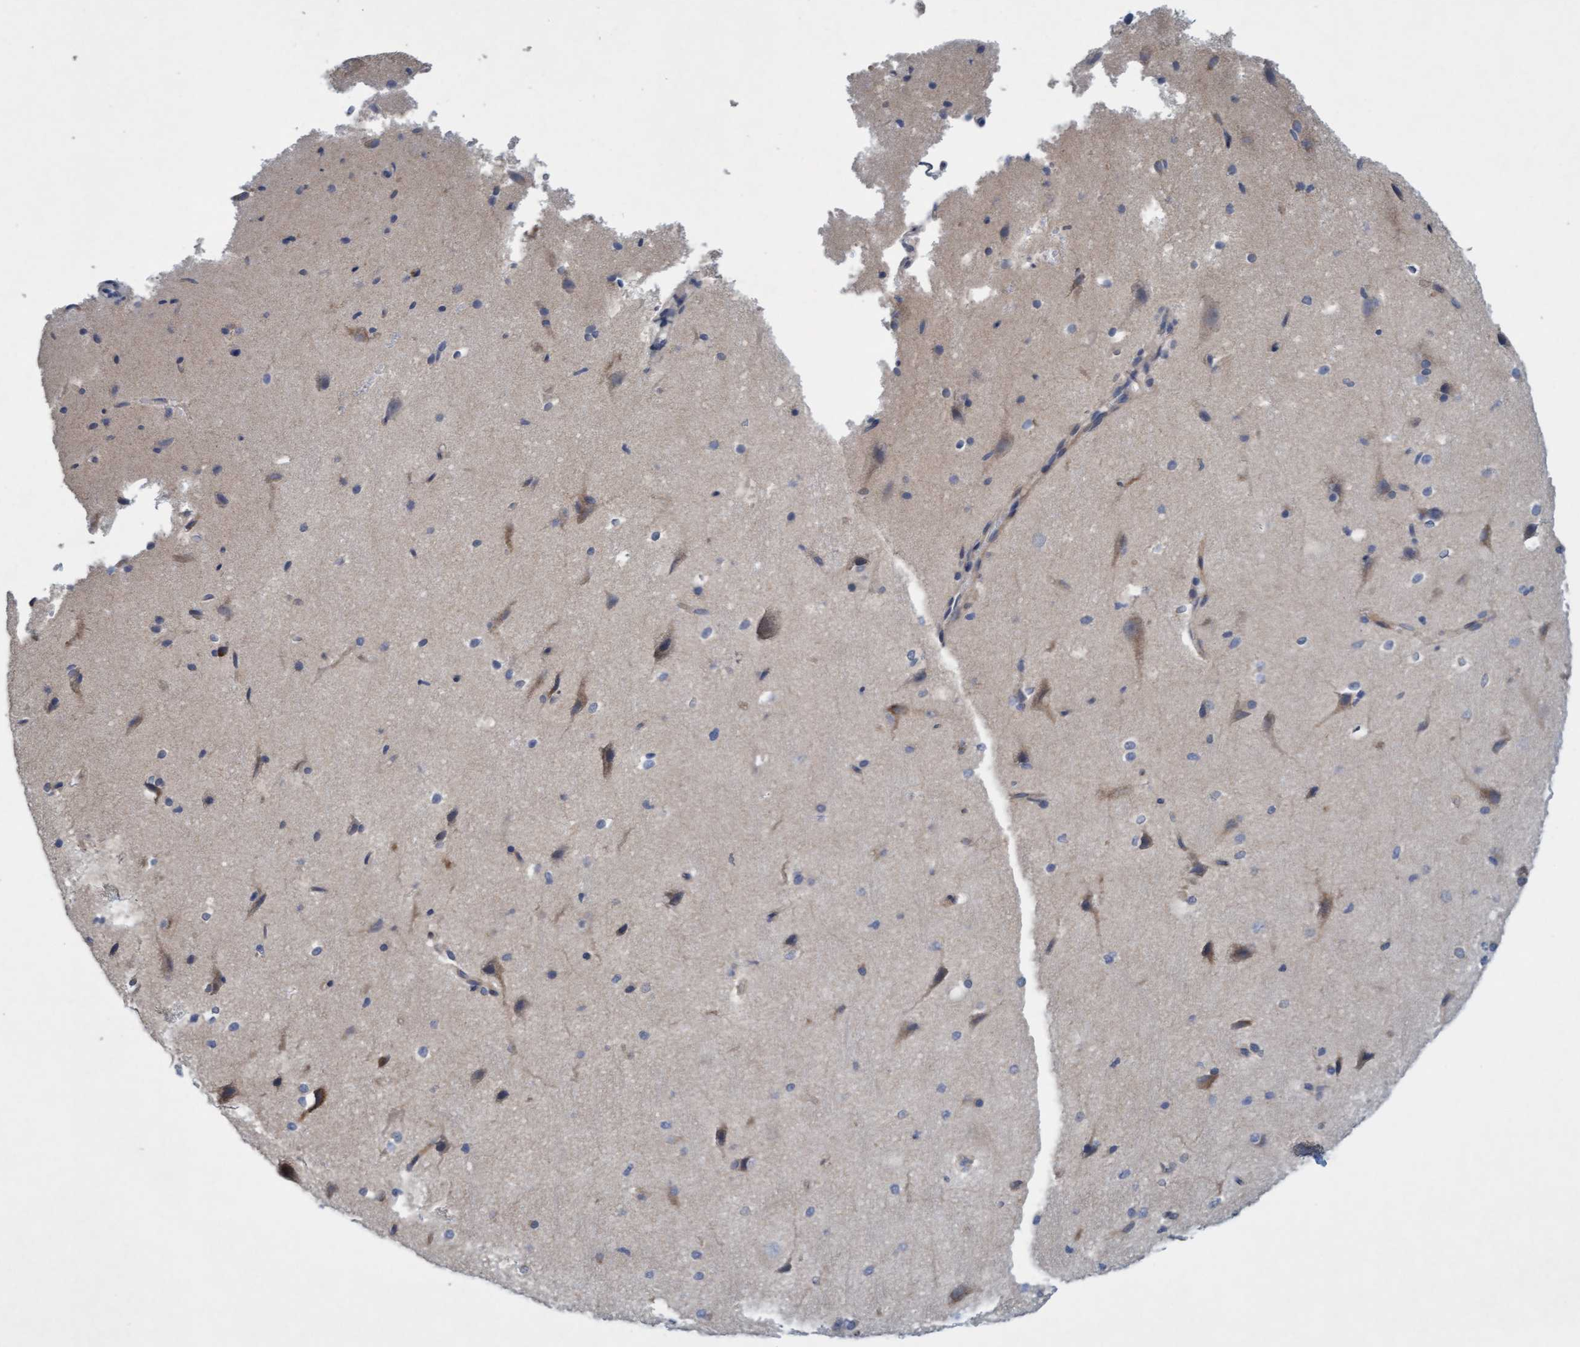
{"staining": {"intensity": "moderate", "quantity": "<25%", "location": "cytoplasmic/membranous"}, "tissue": "cerebral cortex", "cell_type": "Endothelial cells", "image_type": "normal", "snomed": [{"axis": "morphology", "description": "Normal tissue, NOS"}, {"axis": "morphology", "description": "Developmental malformation"}, {"axis": "topography", "description": "Cerebral cortex"}], "caption": "IHC histopathology image of unremarkable cerebral cortex: cerebral cortex stained using immunohistochemistry (IHC) demonstrates low levels of moderate protein expression localized specifically in the cytoplasmic/membranous of endothelial cells, appearing as a cytoplasmic/membranous brown color.", "gene": "DDHD2", "patient": {"sex": "female", "age": 30}}